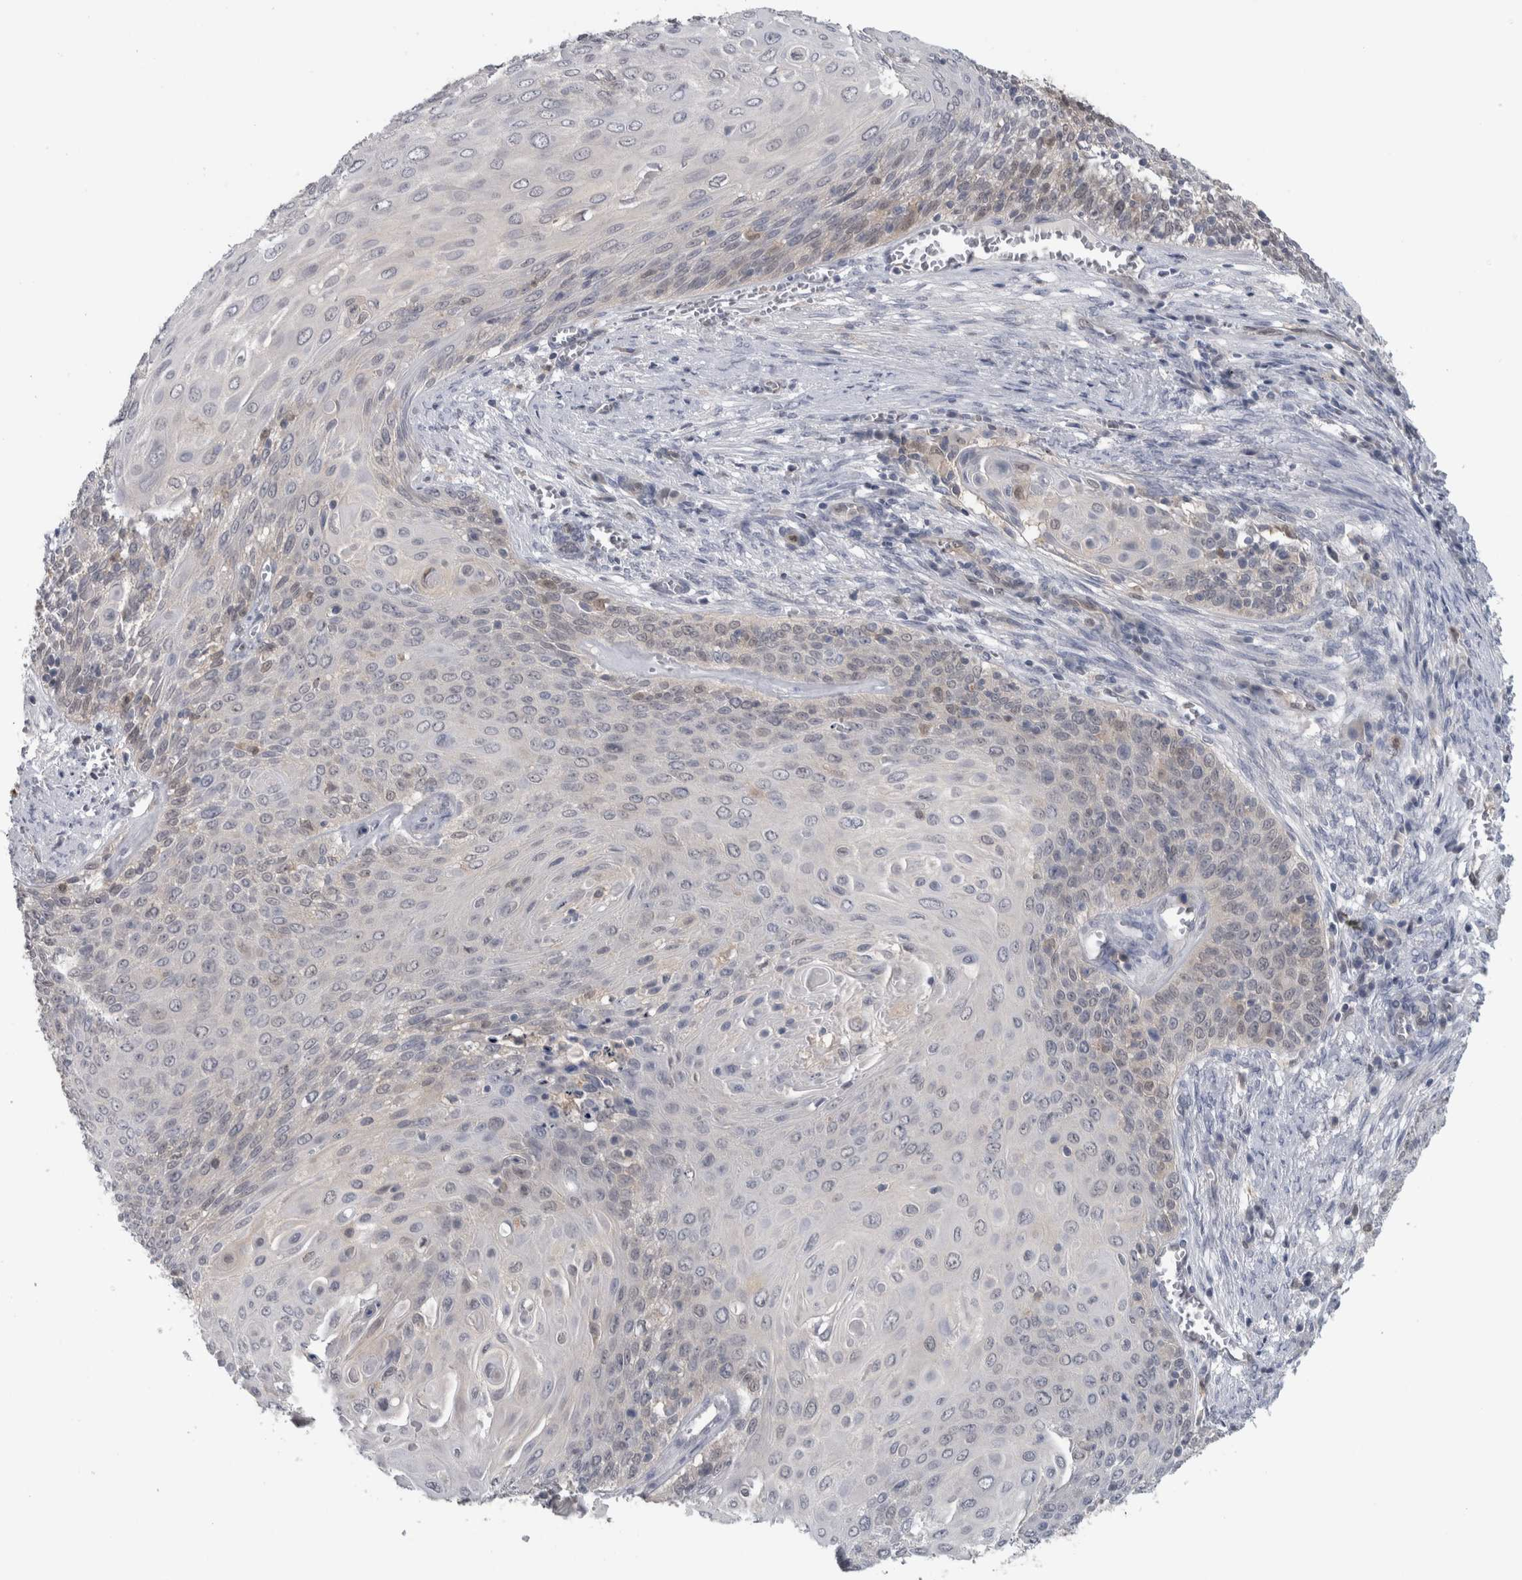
{"staining": {"intensity": "weak", "quantity": "<25%", "location": "cytoplasmic/membranous,nuclear"}, "tissue": "cervical cancer", "cell_type": "Tumor cells", "image_type": "cancer", "snomed": [{"axis": "morphology", "description": "Squamous cell carcinoma, NOS"}, {"axis": "topography", "description": "Cervix"}], "caption": "The image displays no staining of tumor cells in cervical cancer (squamous cell carcinoma). (DAB immunohistochemistry visualized using brightfield microscopy, high magnification).", "gene": "NAPRT", "patient": {"sex": "female", "age": 39}}